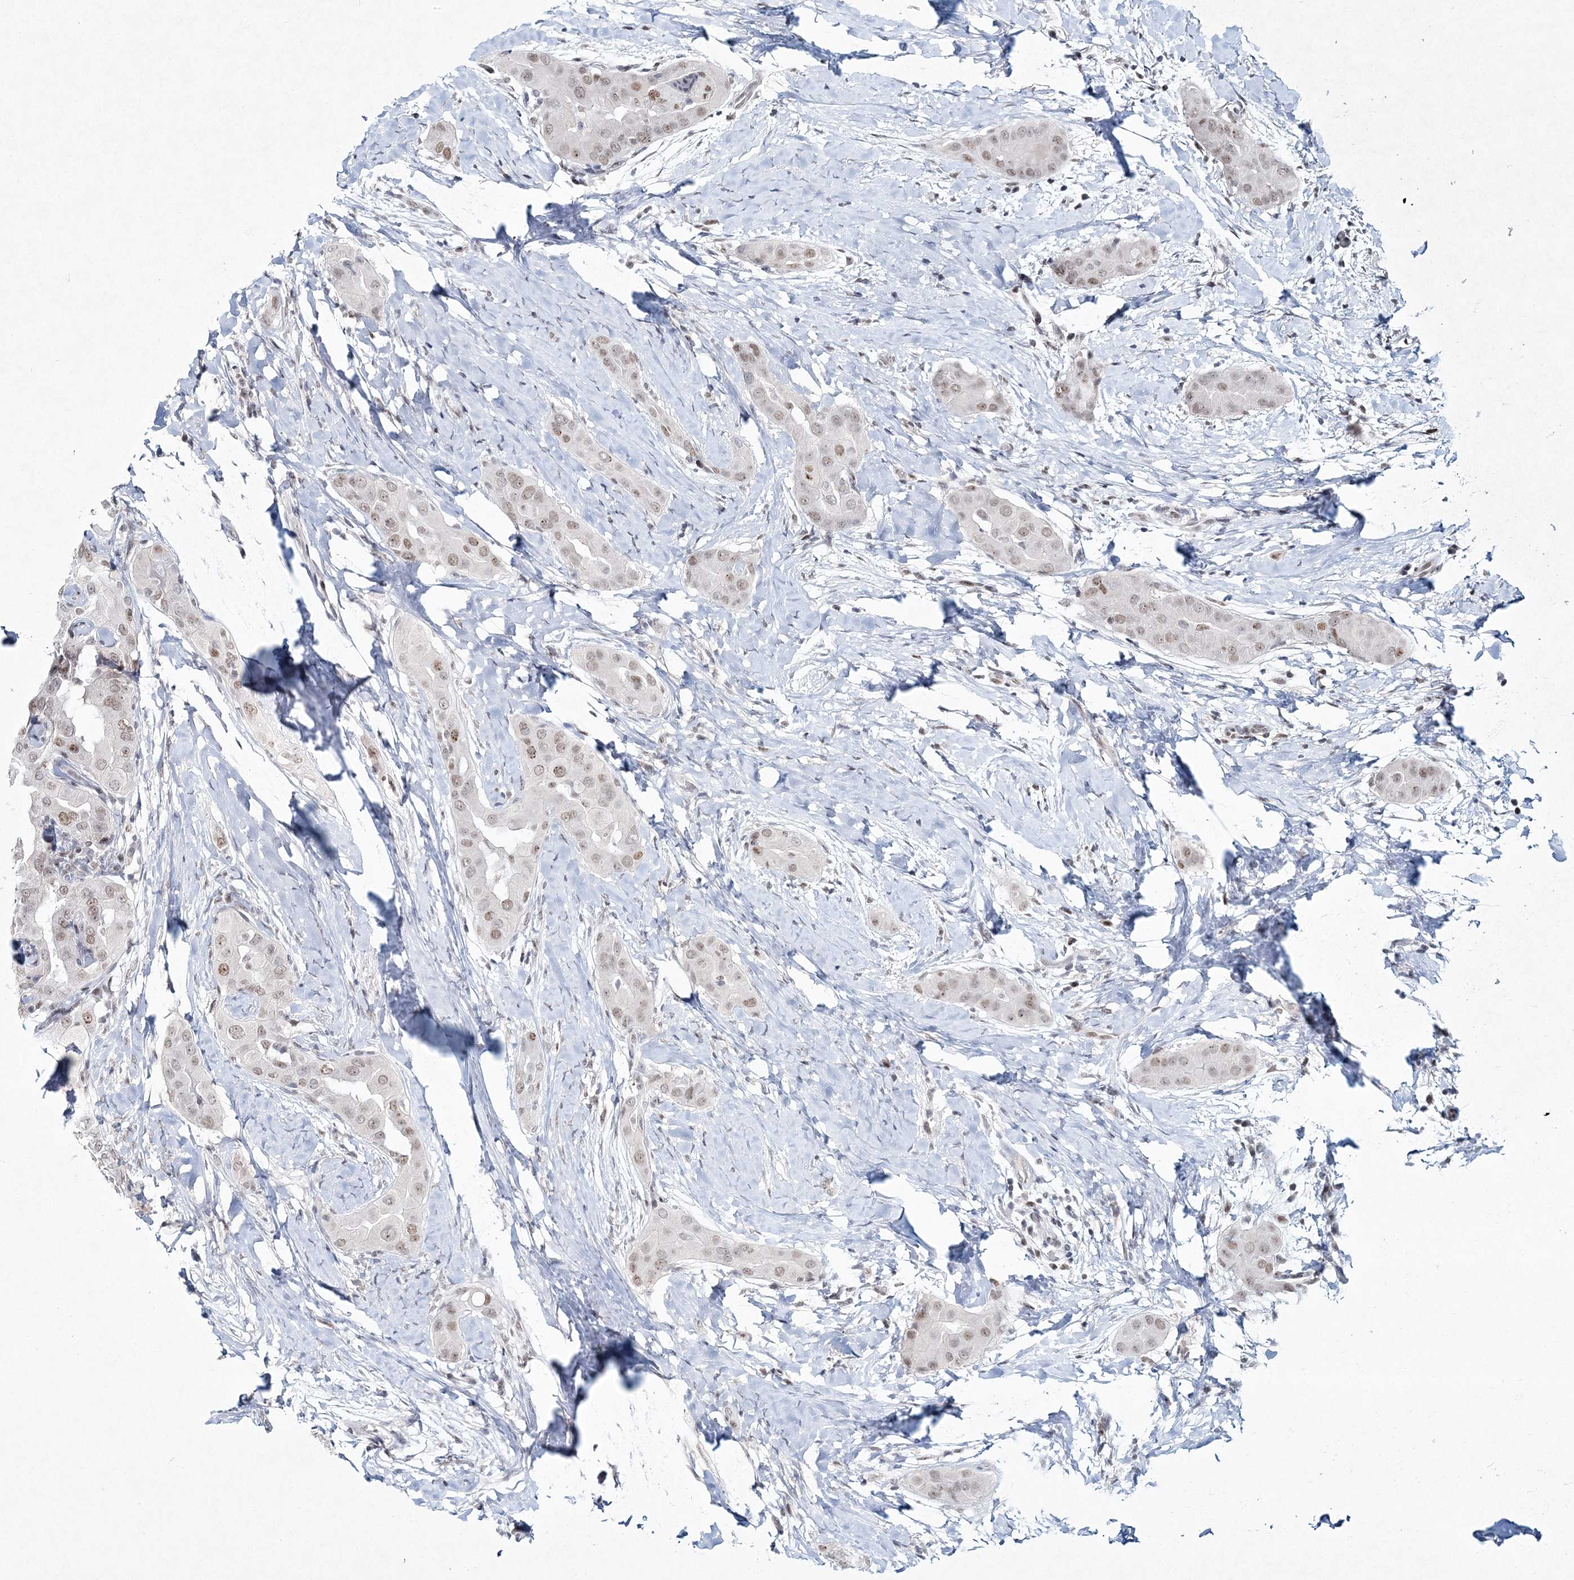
{"staining": {"intensity": "weak", "quantity": ">75%", "location": "nuclear"}, "tissue": "thyroid cancer", "cell_type": "Tumor cells", "image_type": "cancer", "snomed": [{"axis": "morphology", "description": "Papillary adenocarcinoma, NOS"}, {"axis": "topography", "description": "Thyroid gland"}], "caption": "Protein positivity by immunohistochemistry reveals weak nuclear expression in approximately >75% of tumor cells in thyroid cancer (papillary adenocarcinoma).", "gene": "LRRFIP2", "patient": {"sex": "male", "age": 33}}